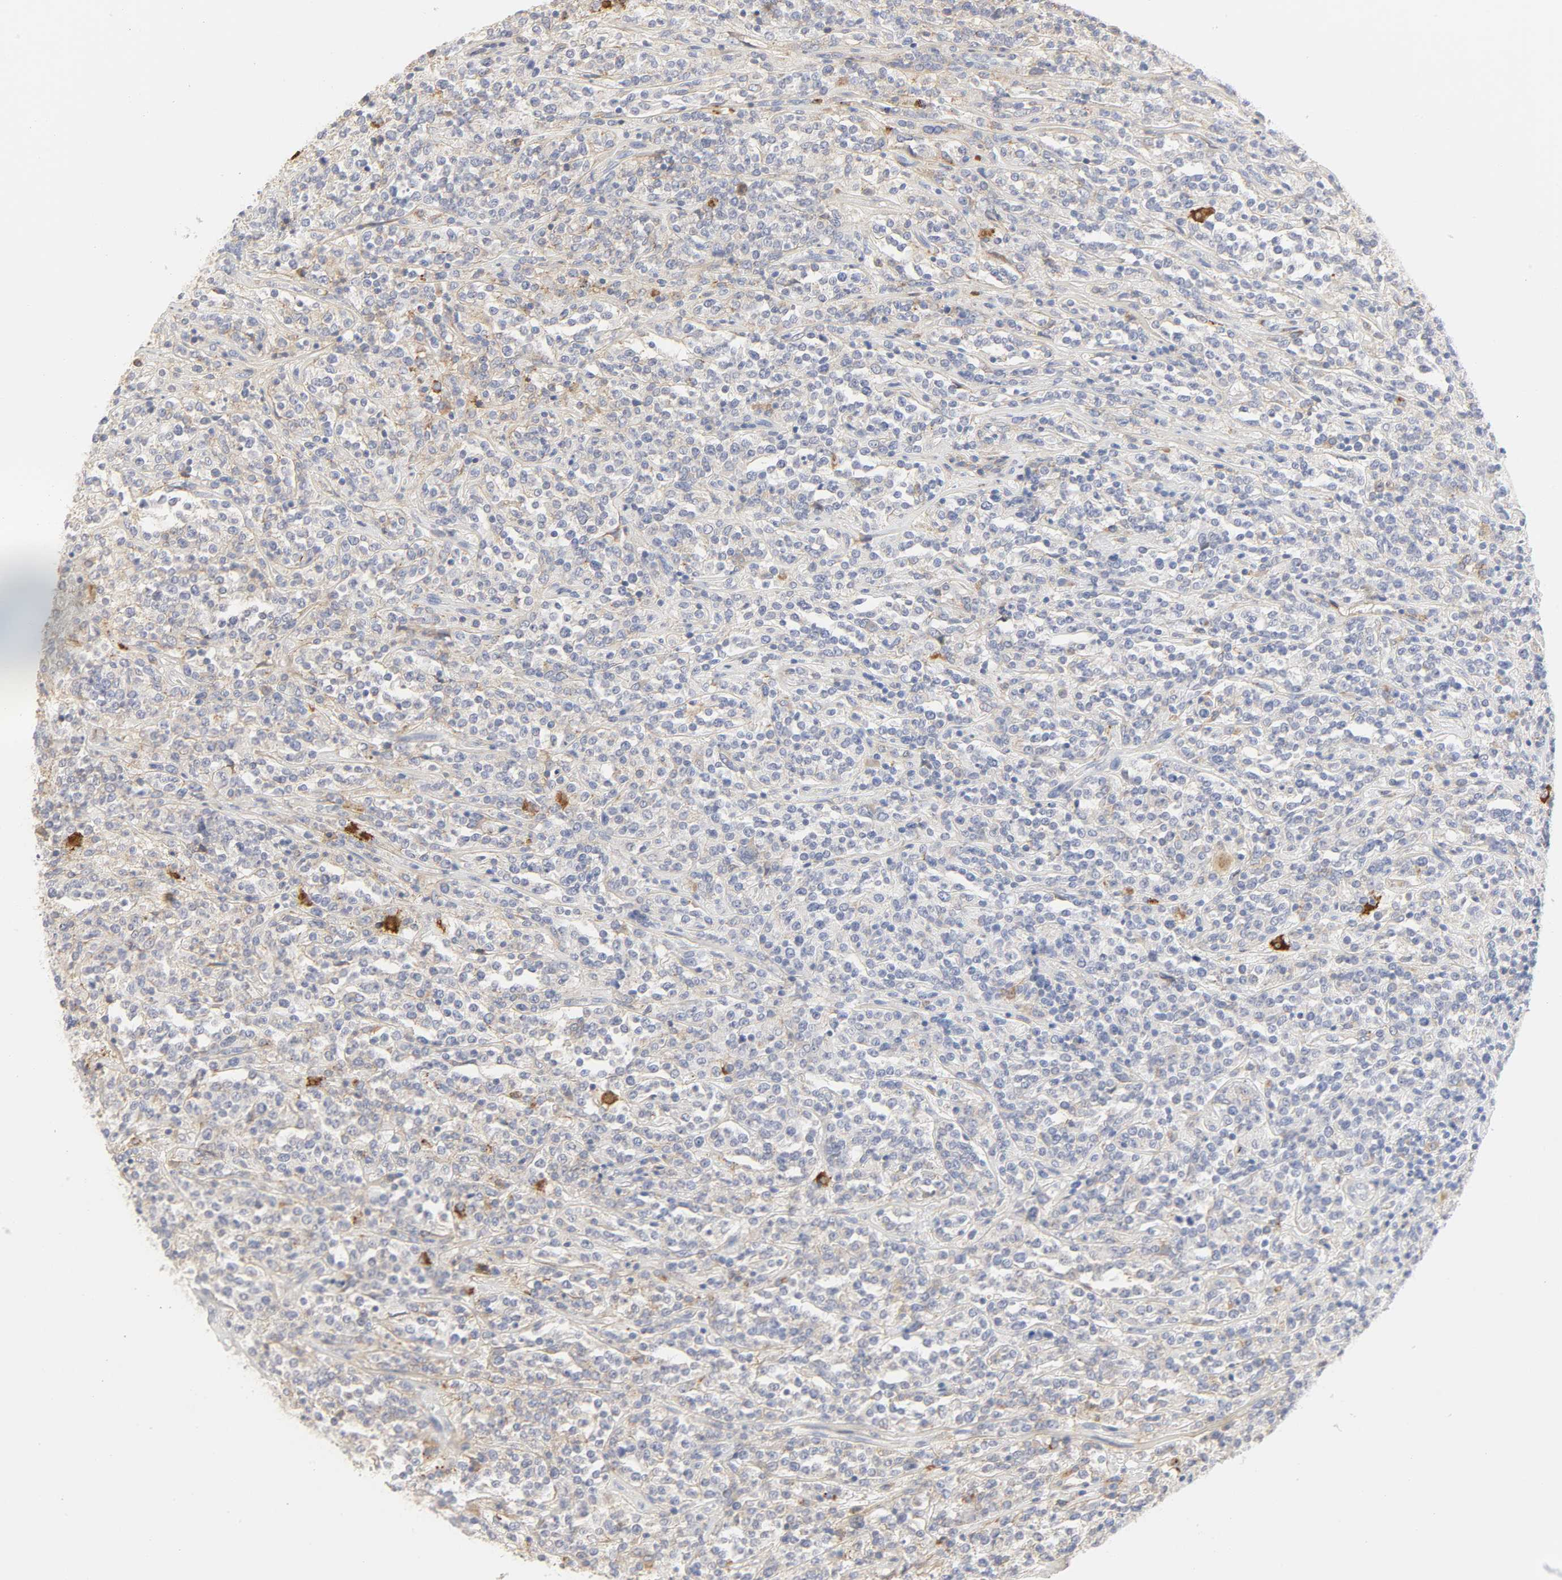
{"staining": {"intensity": "weak", "quantity": "25%-75%", "location": "cytoplasmic/membranous"}, "tissue": "lymphoma", "cell_type": "Tumor cells", "image_type": "cancer", "snomed": [{"axis": "morphology", "description": "Malignant lymphoma, non-Hodgkin's type, High grade"}, {"axis": "topography", "description": "Soft tissue"}], "caption": "Immunohistochemistry (DAB (3,3'-diaminobenzidine)) staining of human malignant lymphoma, non-Hodgkin's type (high-grade) exhibits weak cytoplasmic/membranous protein positivity in about 25%-75% of tumor cells. Using DAB (brown) and hematoxylin (blue) stains, captured at high magnification using brightfield microscopy.", "gene": "MAGEB17", "patient": {"sex": "male", "age": 18}}